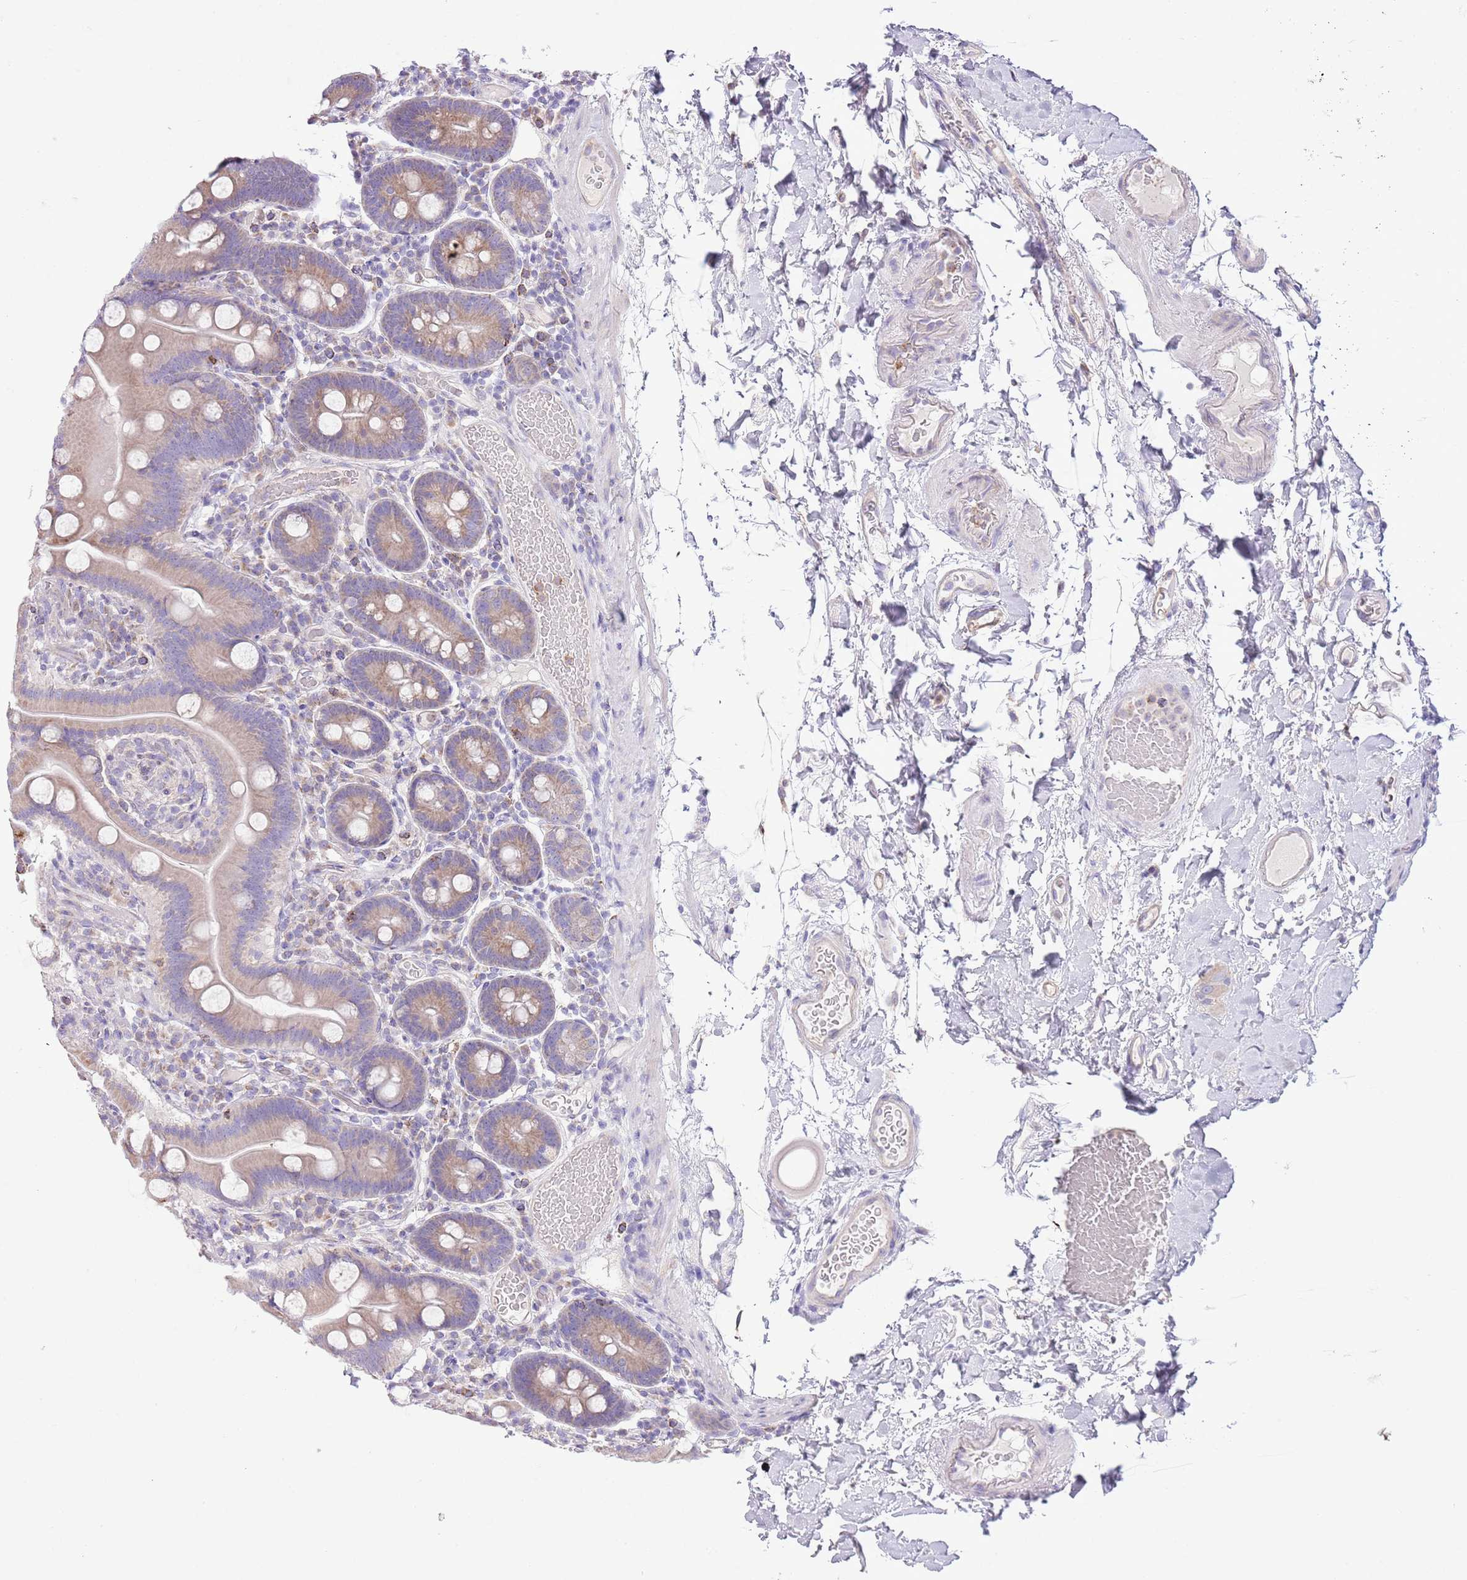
{"staining": {"intensity": "weak", "quantity": "25%-75%", "location": "cytoplasmic/membranous"}, "tissue": "duodenum", "cell_type": "Glandular cells", "image_type": "normal", "snomed": [{"axis": "morphology", "description": "Normal tissue, NOS"}, {"axis": "topography", "description": "Duodenum"}], "caption": "Immunohistochemical staining of benign duodenum reveals 25%-75% levels of weak cytoplasmic/membranous protein positivity in approximately 25%-75% of glandular cells.", "gene": "OAZ2", "patient": {"sex": "male", "age": 55}}